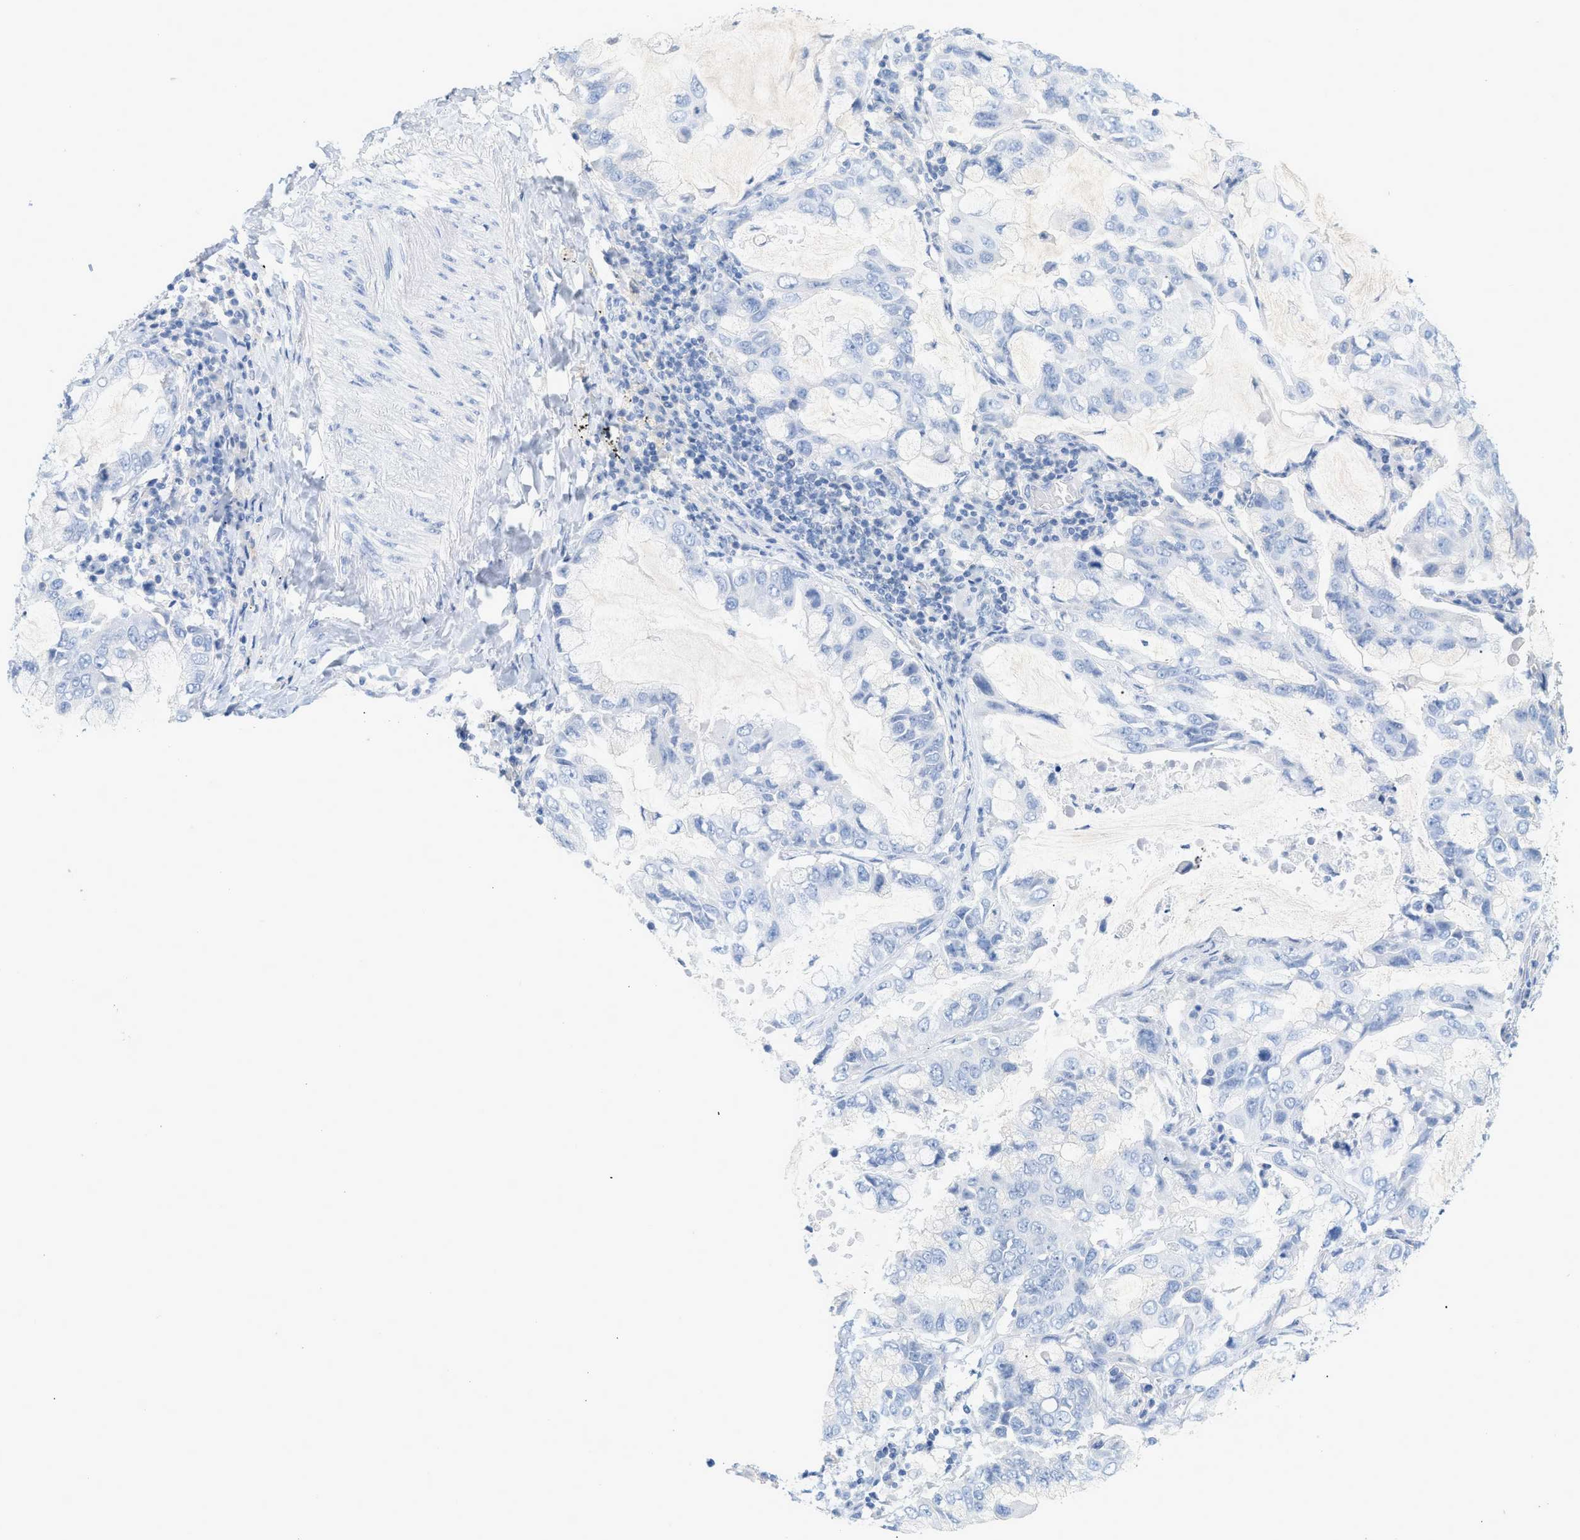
{"staining": {"intensity": "negative", "quantity": "none", "location": "none"}, "tissue": "lung cancer", "cell_type": "Tumor cells", "image_type": "cancer", "snomed": [{"axis": "morphology", "description": "Adenocarcinoma, NOS"}, {"axis": "topography", "description": "Lung"}], "caption": "This histopathology image is of lung adenocarcinoma stained with immunohistochemistry (IHC) to label a protein in brown with the nuclei are counter-stained blue. There is no positivity in tumor cells.", "gene": "PAPPA", "patient": {"sex": "male", "age": 64}}